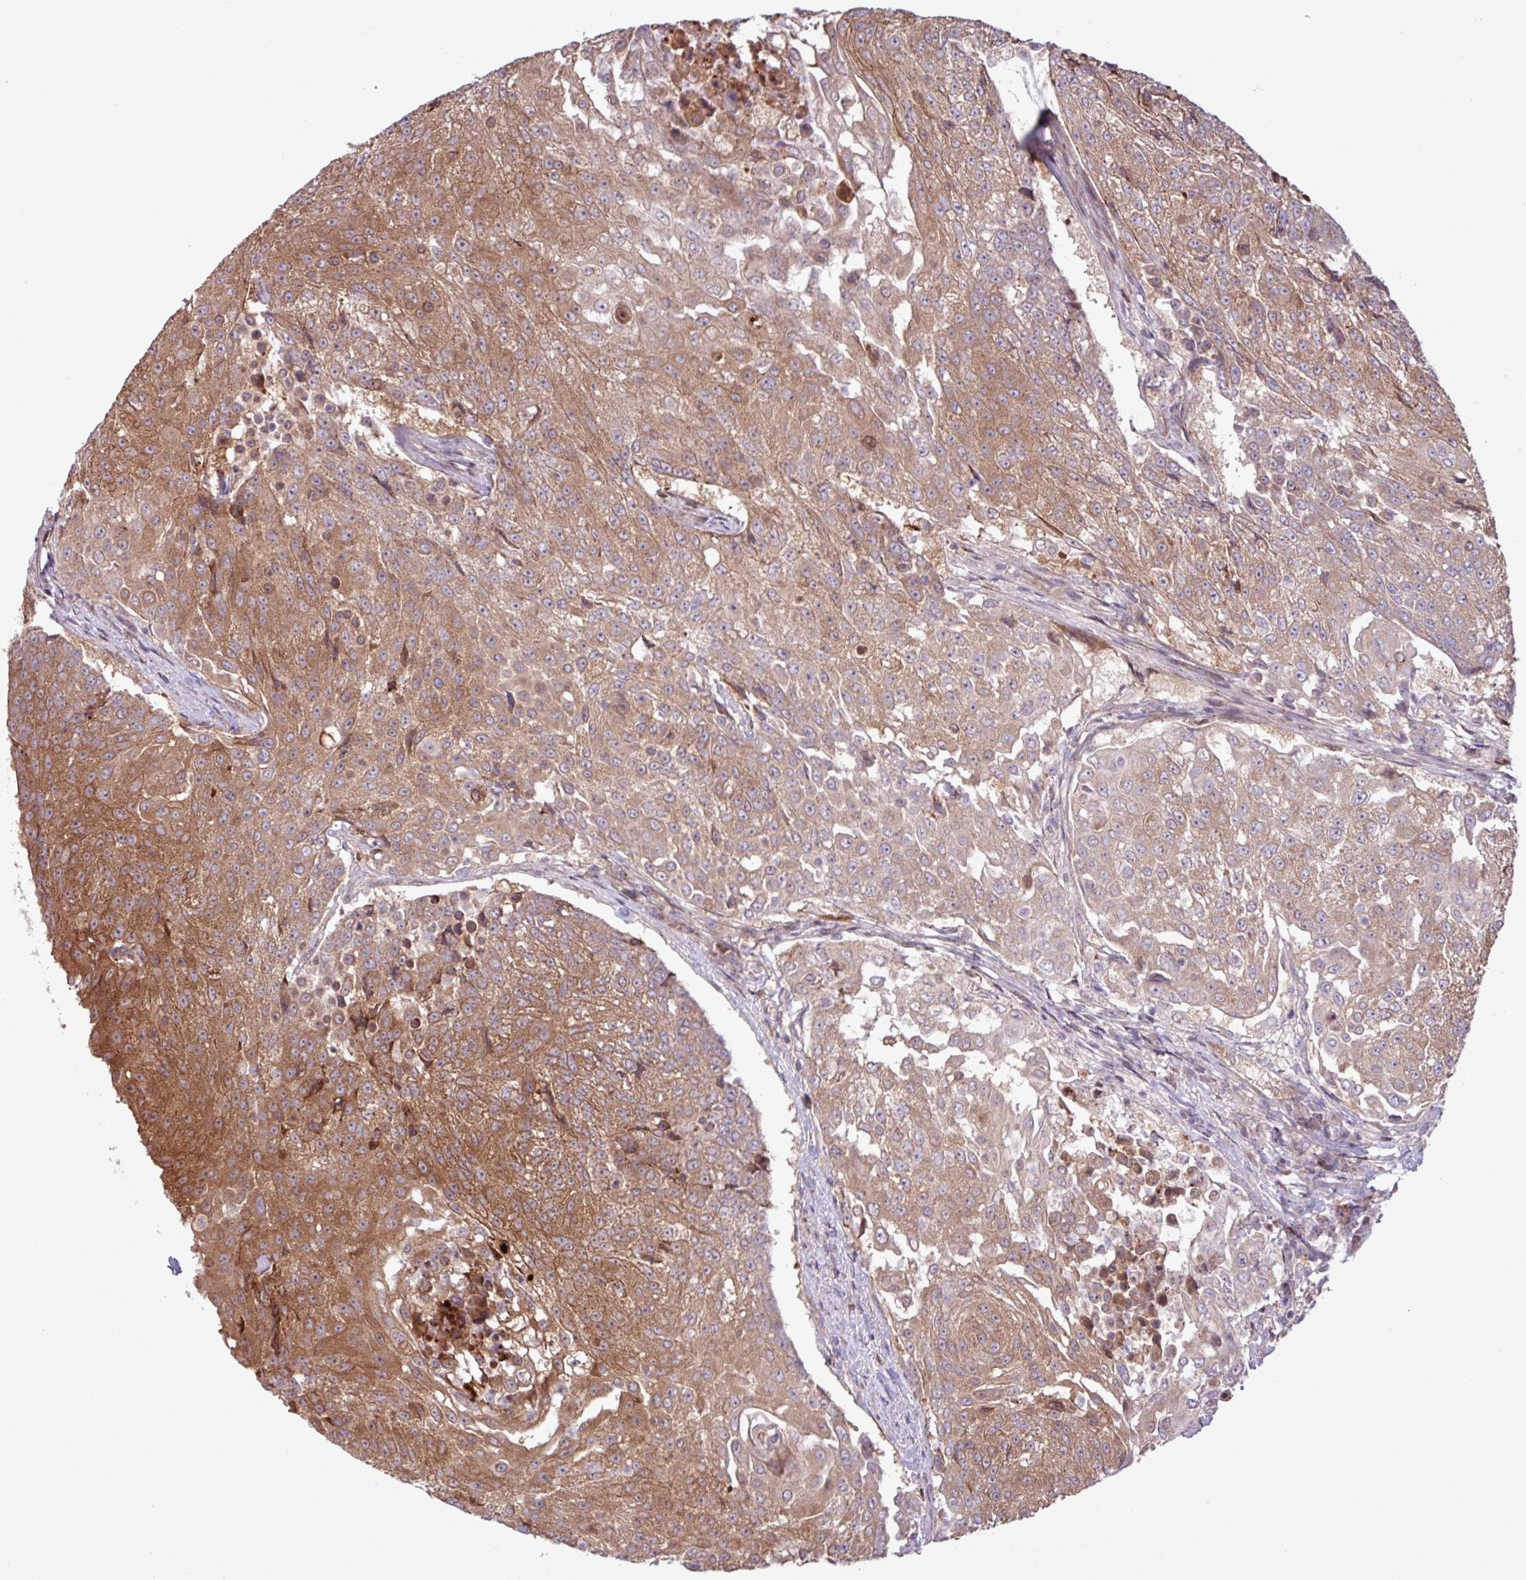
{"staining": {"intensity": "moderate", "quantity": ">75%", "location": "cytoplasmic/membranous"}, "tissue": "urothelial cancer", "cell_type": "Tumor cells", "image_type": "cancer", "snomed": [{"axis": "morphology", "description": "Urothelial carcinoma, High grade"}, {"axis": "topography", "description": "Urinary bladder"}], "caption": "Immunohistochemistry (DAB) staining of human urothelial cancer reveals moderate cytoplasmic/membranous protein positivity in approximately >75% of tumor cells.", "gene": "PDPR", "patient": {"sex": "female", "age": 63}}